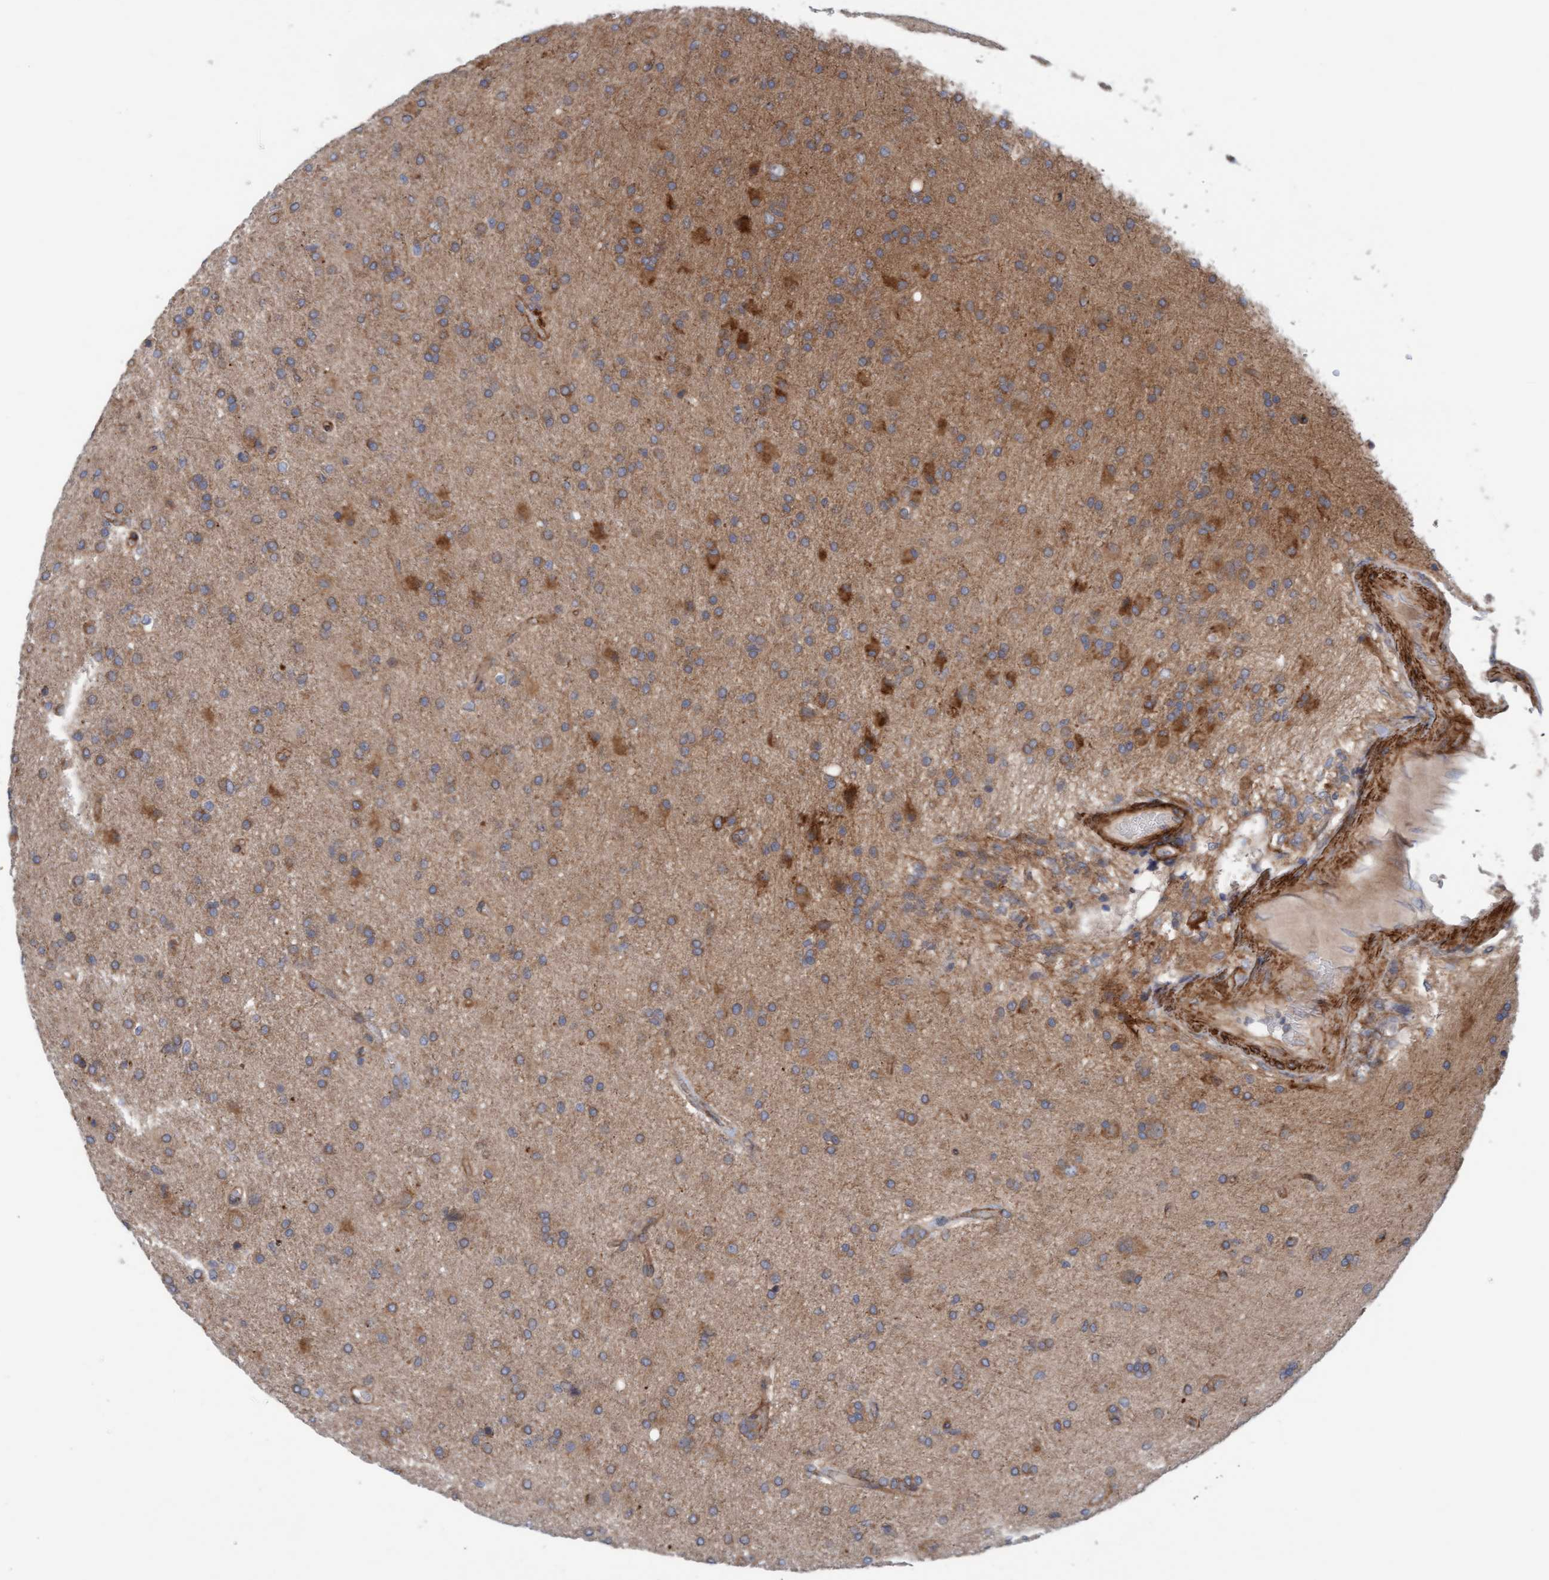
{"staining": {"intensity": "moderate", "quantity": "25%-75%", "location": "cytoplasmic/membranous"}, "tissue": "glioma", "cell_type": "Tumor cells", "image_type": "cancer", "snomed": [{"axis": "morphology", "description": "Glioma, malignant, High grade"}, {"axis": "topography", "description": "Brain"}], "caption": "Moderate cytoplasmic/membranous expression is appreciated in about 25%-75% of tumor cells in high-grade glioma (malignant).", "gene": "CDK5RAP3", "patient": {"sex": "male", "age": 72}}